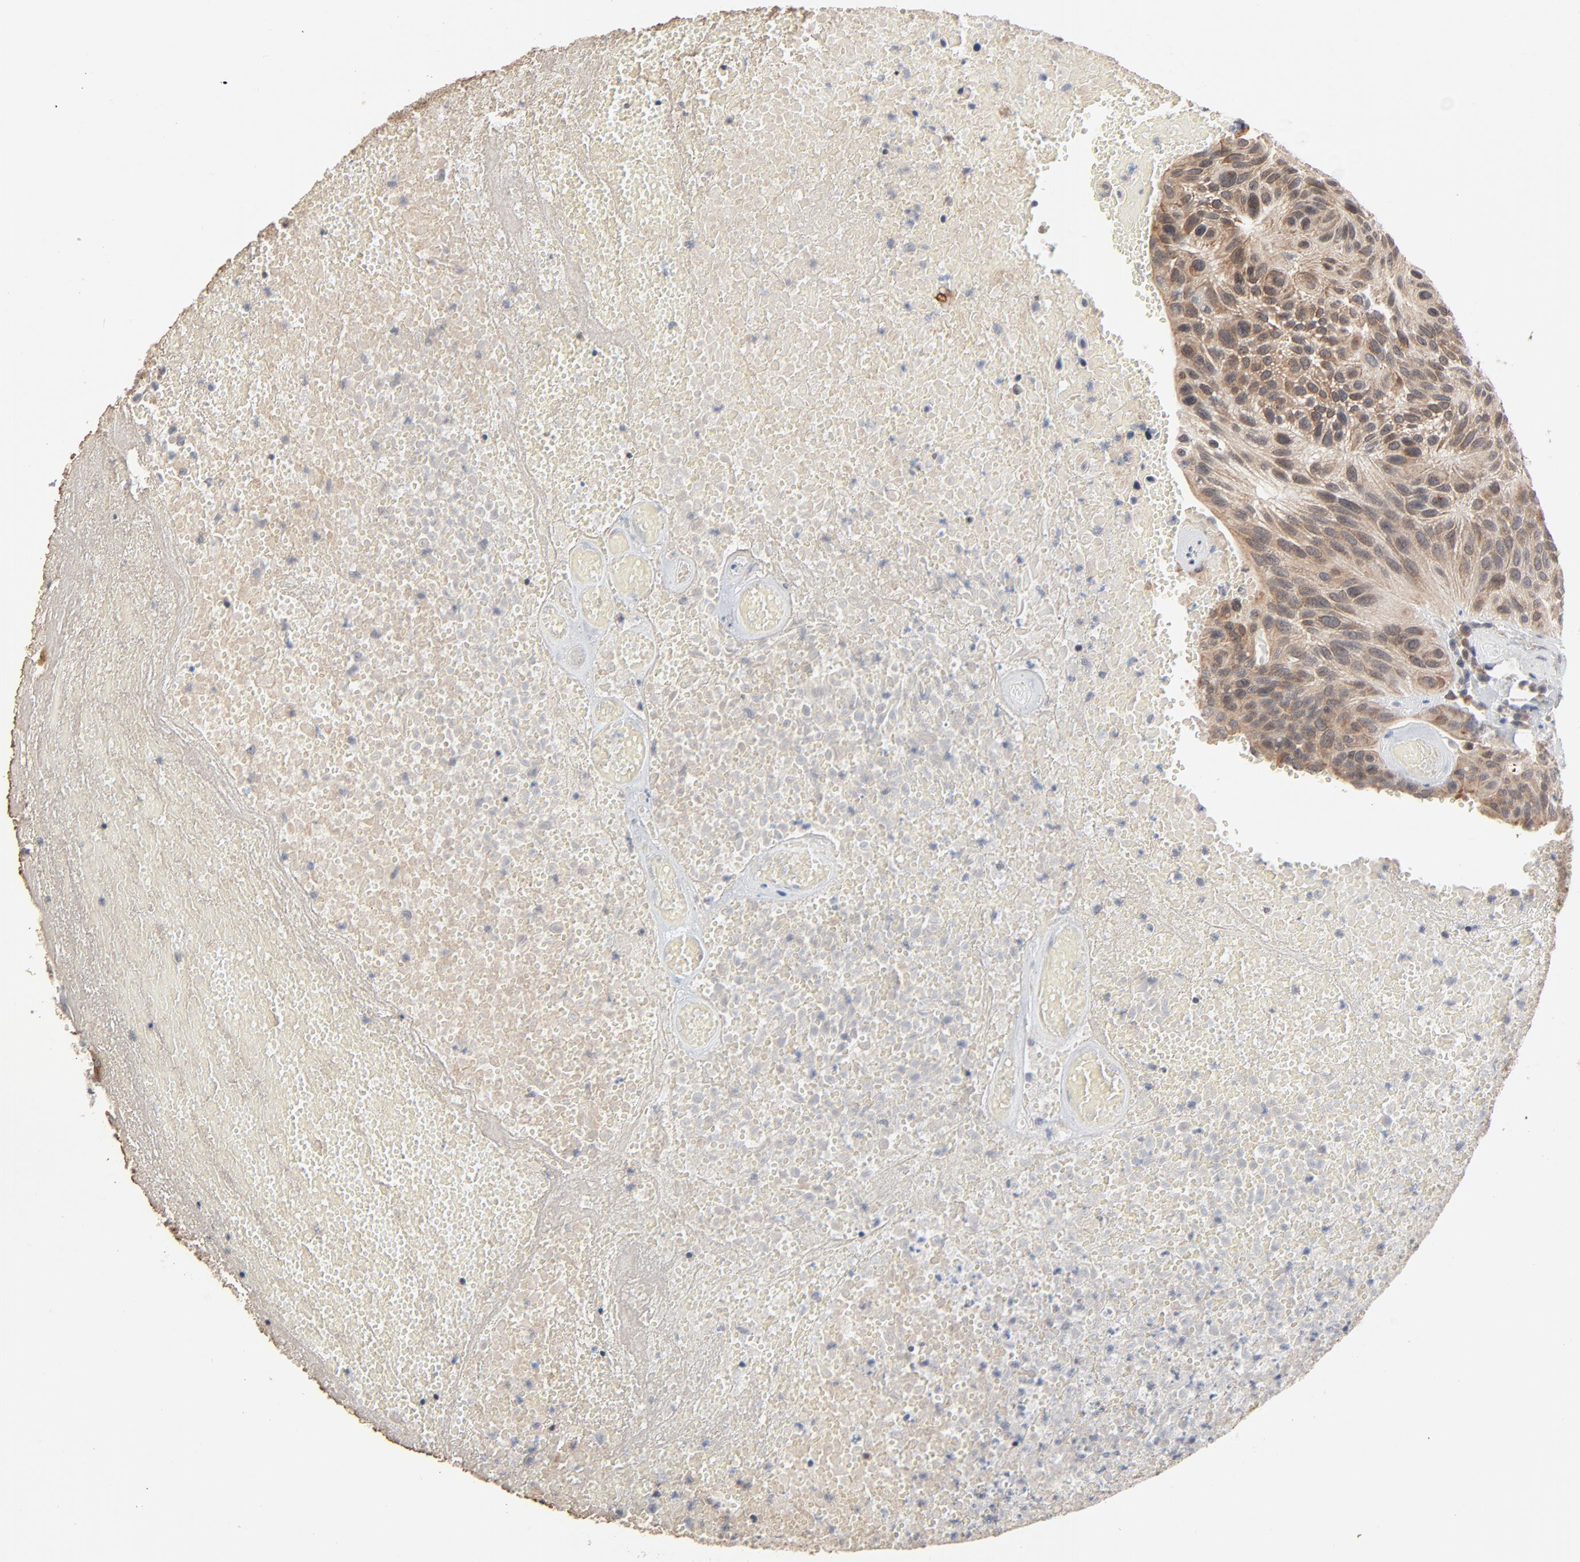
{"staining": {"intensity": "moderate", "quantity": ">75%", "location": "cytoplasmic/membranous"}, "tissue": "urothelial cancer", "cell_type": "Tumor cells", "image_type": "cancer", "snomed": [{"axis": "morphology", "description": "Urothelial carcinoma, High grade"}, {"axis": "topography", "description": "Urinary bladder"}], "caption": "Urothelial cancer stained with a brown dye demonstrates moderate cytoplasmic/membranous positive expression in approximately >75% of tumor cells.", "gene": "ITPR3", "patient": {"sex": "male", "age": 66}}